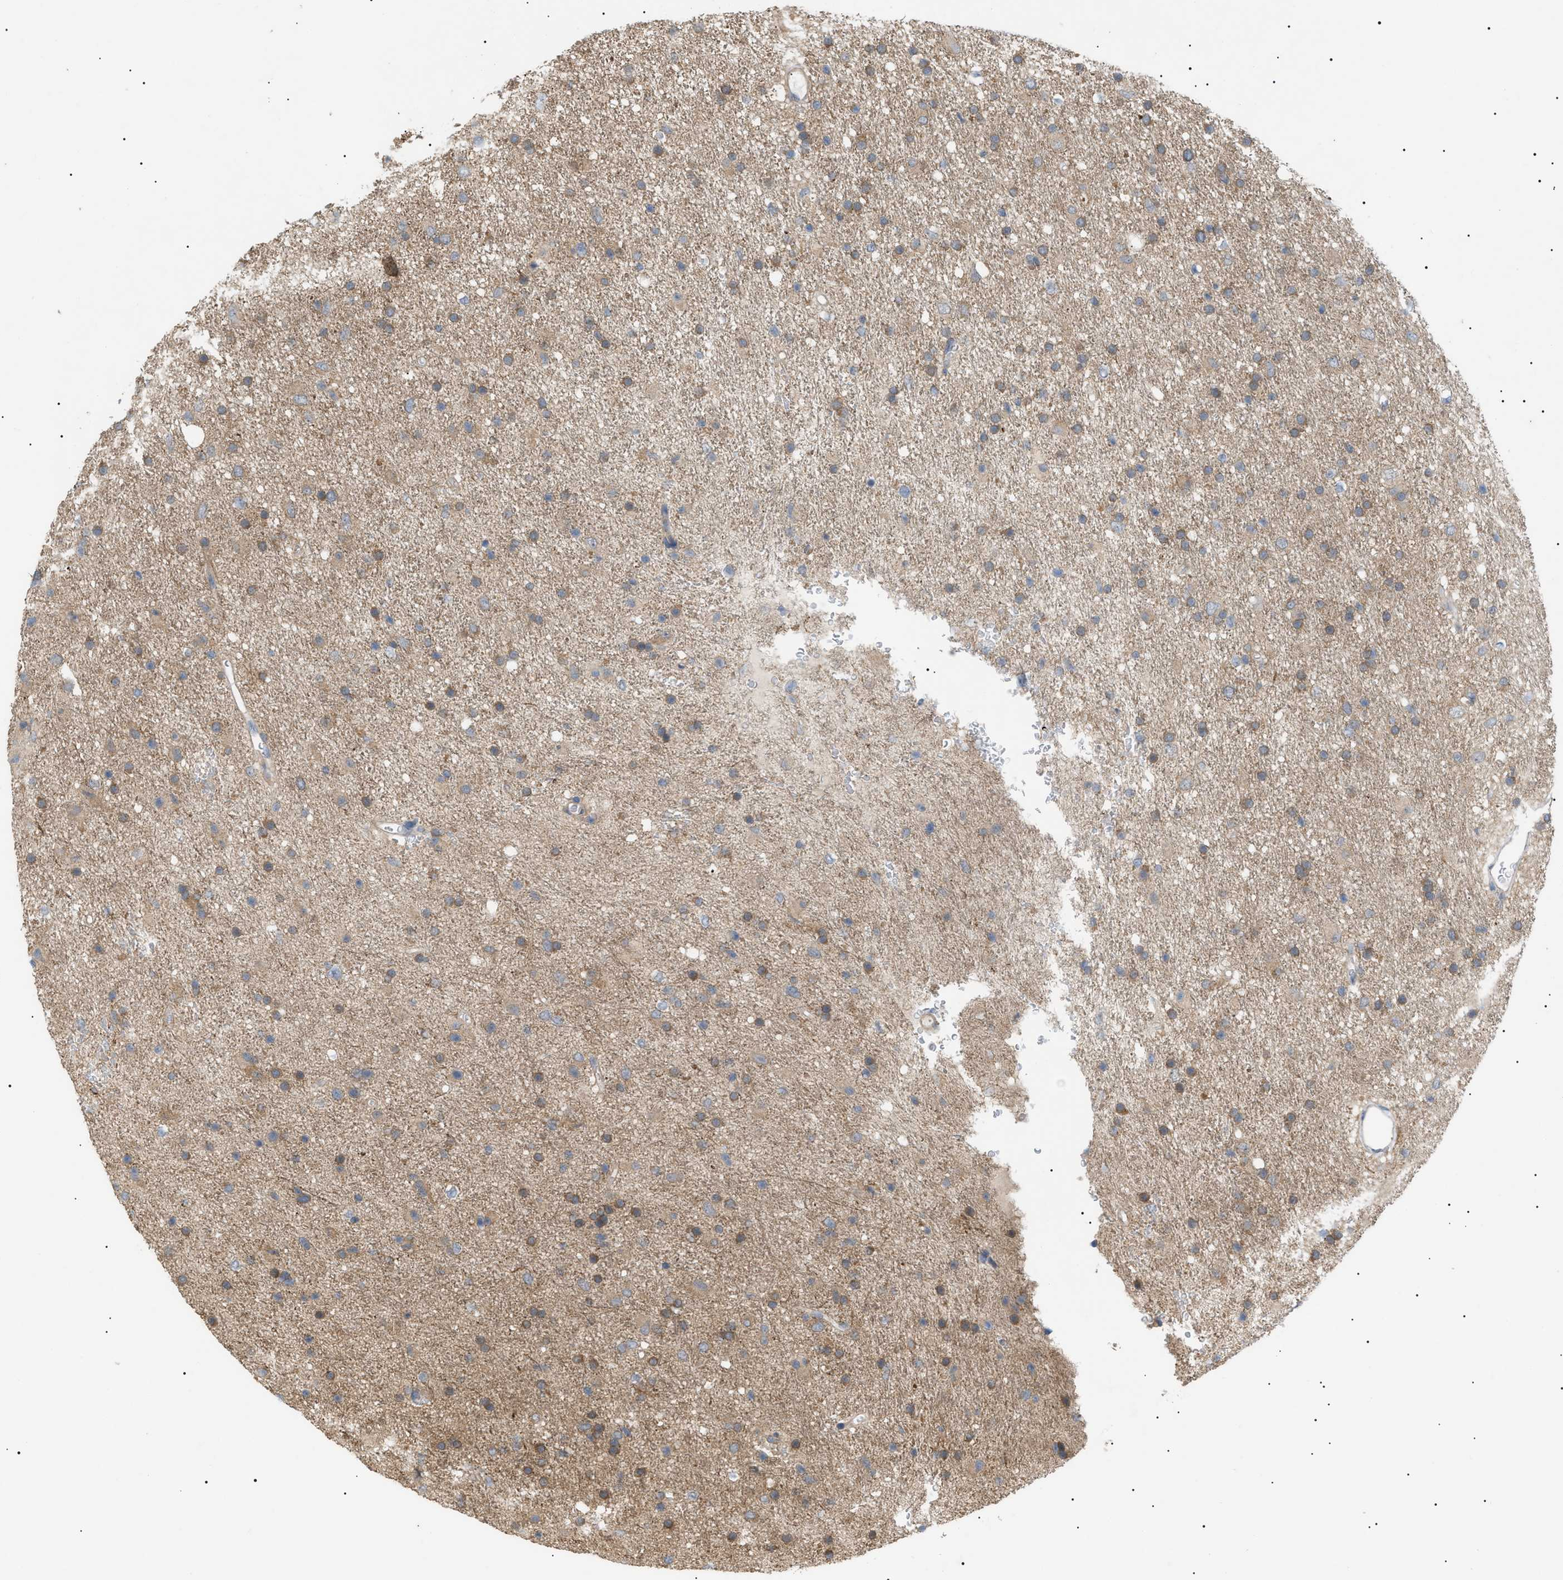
{"staining": {"intensity": "weak", "quantity": ">75%", "location": "cytoplasmic/membranous"}, "tissue": "glioma", "cell_type": "Tumor cells", "image_type": "cancer", "snomed": [{"axis": "morphology", "description": "Glioma, malignant, Low grade"}, {"axis": "topography", "description": "Brain"}], "caption": "Protein expression analysis of low-grade glioma (malignant) shows weak cytoplasmic/membranous staining in about >75% of tumor cells.", "gene": "IRS2", "patient": {"sex": "male", "age": 77}}